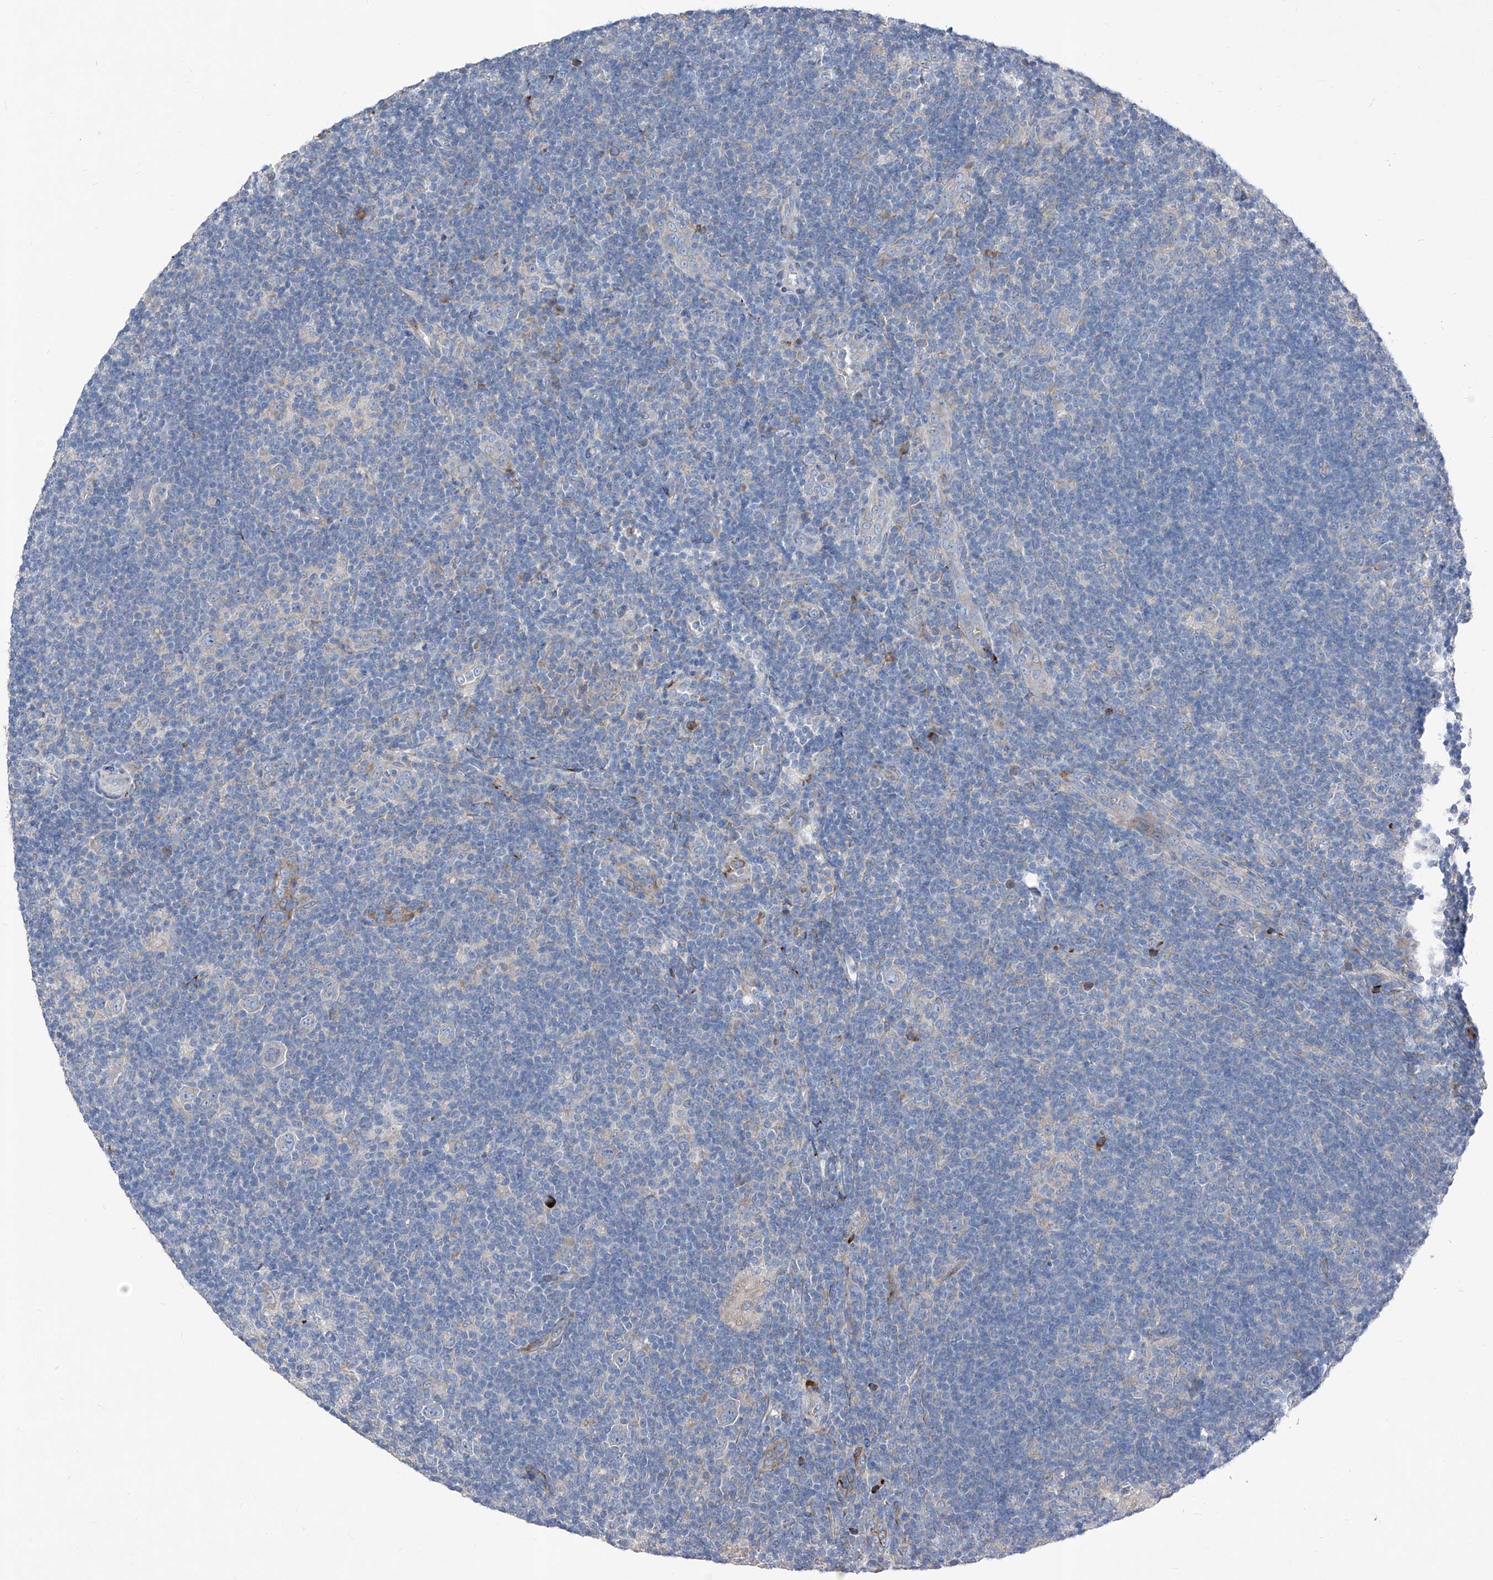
{"staining": {"intensity": "negative", "quantity": "none", "location": "none"}, "tissue": "lymphoma", "cell_type": "Tumor cells", "image_type": "cancer", "snomed": [{"axis": "morphology", "description": "Hodgkin's disease, NOS"}, {"axis": "topography", "description": "Lymph node"}], "caption": "Protein analysis of lymphoma demonstrates no significant expression in tumor cells. The staining is performed using DAB (3,3'-diaminobenzidine) brown chromogen with nuclei counter-stained in using hematoxylin.", "gene": "IFI27", "patient": {"sex": "female", "age": 57}}